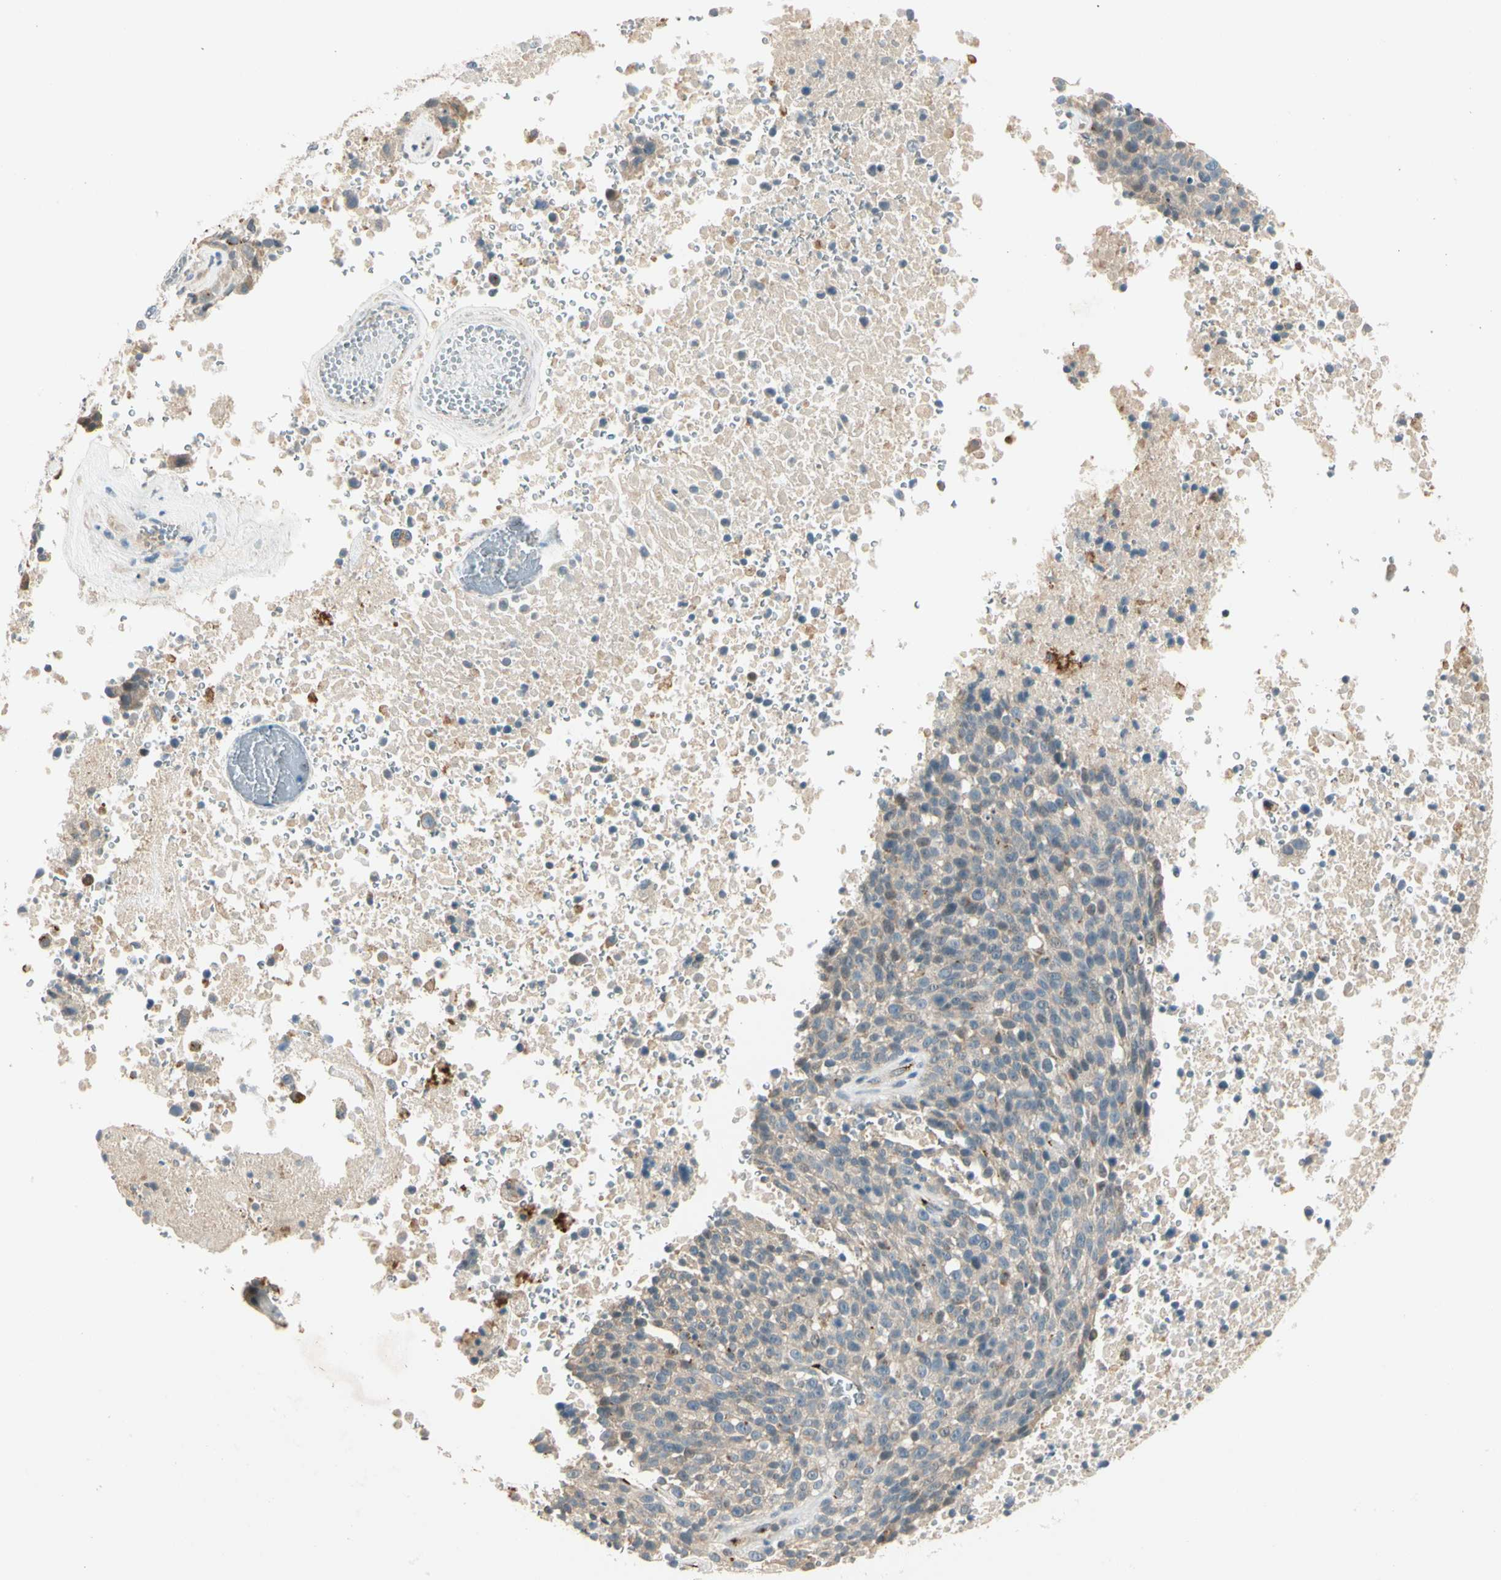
{"staining": {"intensity": "weak", "quantity": ">75%", "location": "cytoplasmic/membranous"}, "tissue": "melanoma", "cell_type": "Tumor cells", "image_type": "cancer", "snomed": [{"axis": "morphology", "description": "Malignant melanoma, Metastatic site"}, {"axis": "topography", "description": "Cerebral cortex"}], "caption": "Melanoma was stained to show a protein in brown. There is low levels of weak cytoplasmic/membranous expression in about >75% of tumor cells. The staining was performed using DAB to visualize the protein expression in brown, while the nuclei were stained in blue with hematoxylin (Magnification: 20x).", "gene": "MANSC1", "patient": {"sex": "female", "age": 52}}